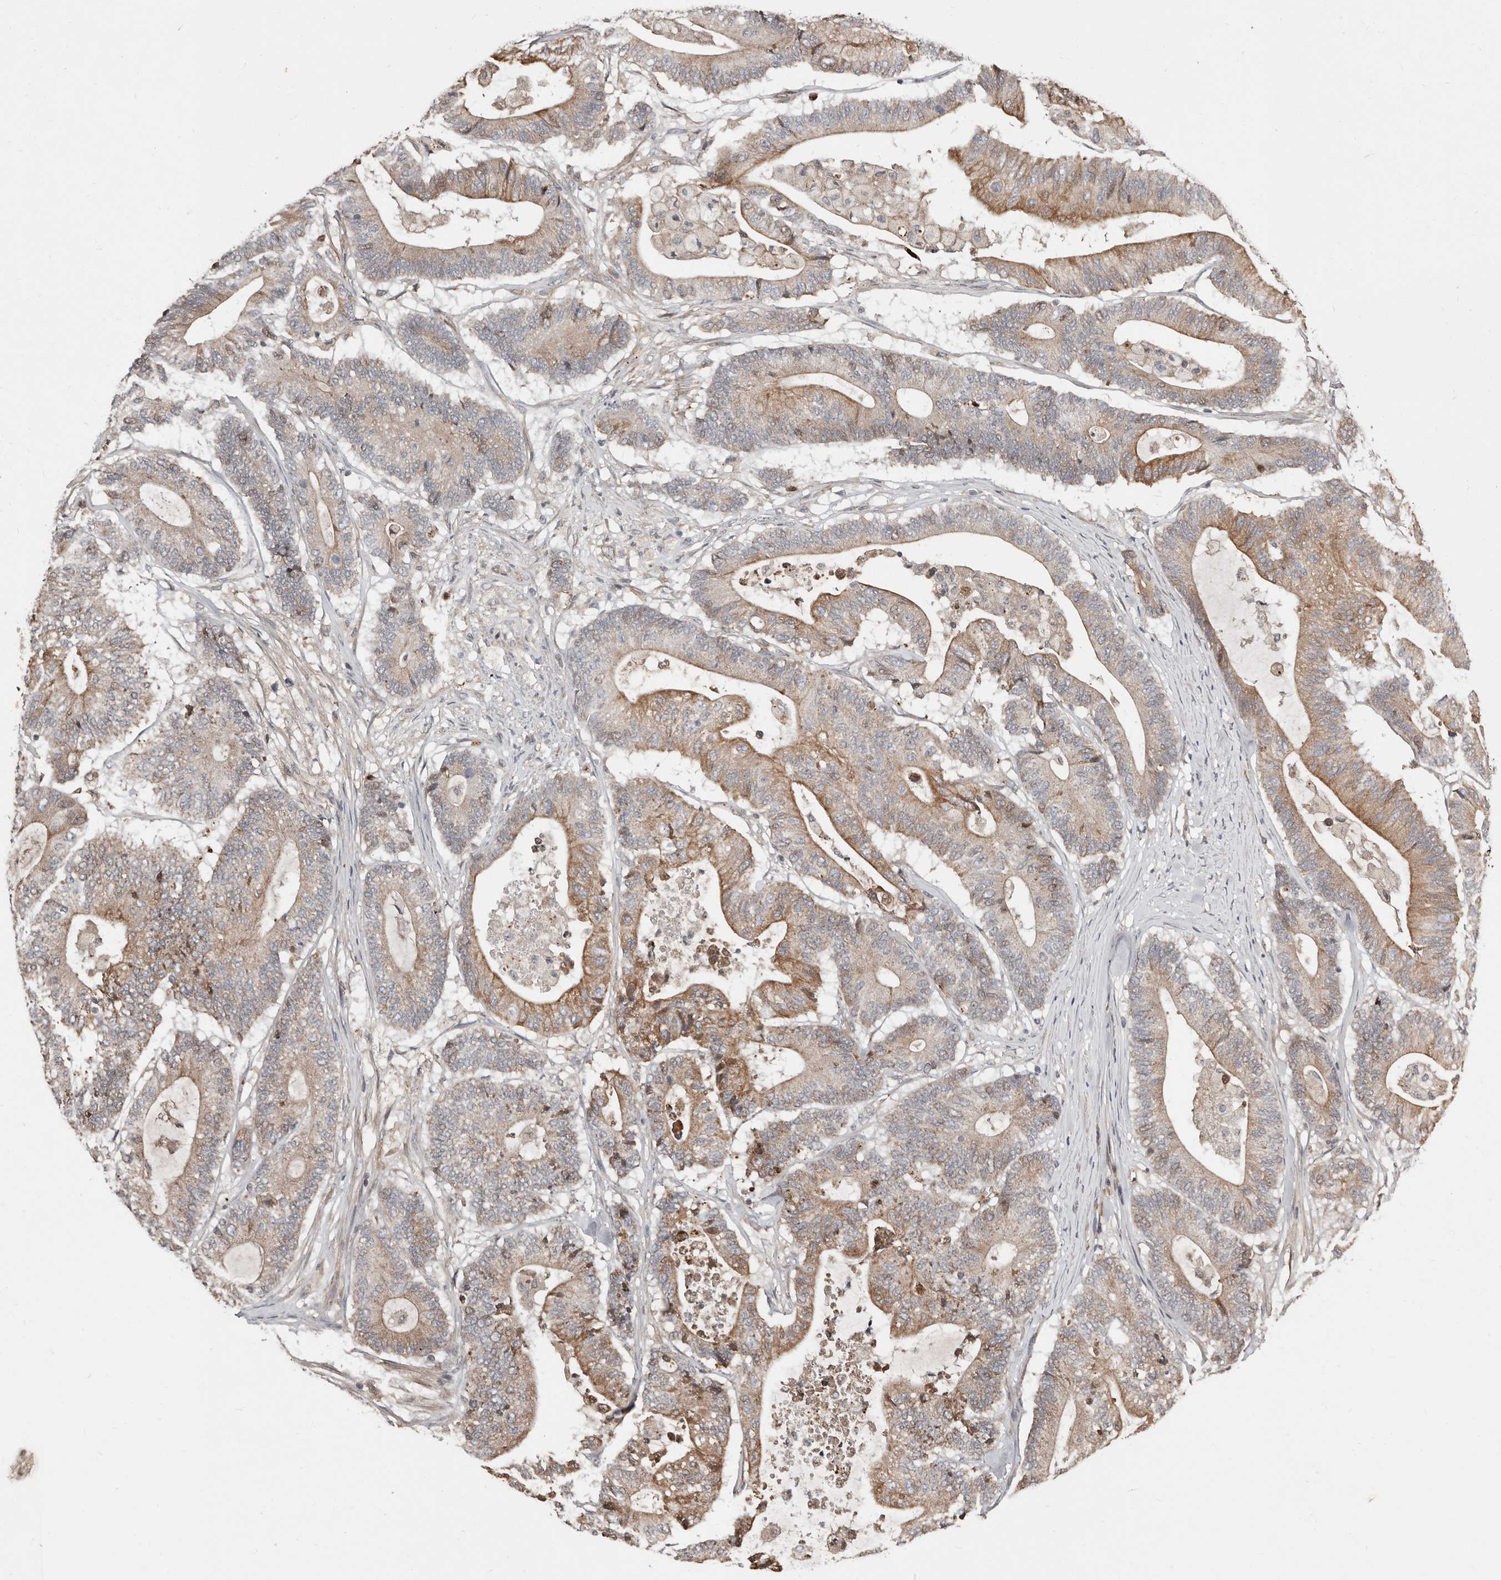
{"staining": {"intensity": "moderate", "quantity": ">75%", "location": "cytoplasmic/membranous"}, "tissue": "colorectal cancer", "cell_type": "Tumor cells", "image_type": "cancer", "snomed": [{"axis": "morphology", "description": "Adenocarcinoma, NOS"}, {"axis": "topography", "description": "Colon"}], "caption": "Immunohistochemistry (IHC) histopathology image of human colorectal adenocarcinoma stained for a protein (brown), which exhibits medium levels of moderate cytoplasmic/membranous staining in about >75% of tumor cells.", "gene": "SMYD4", "patient": {"sex": "female", "age": 84}}